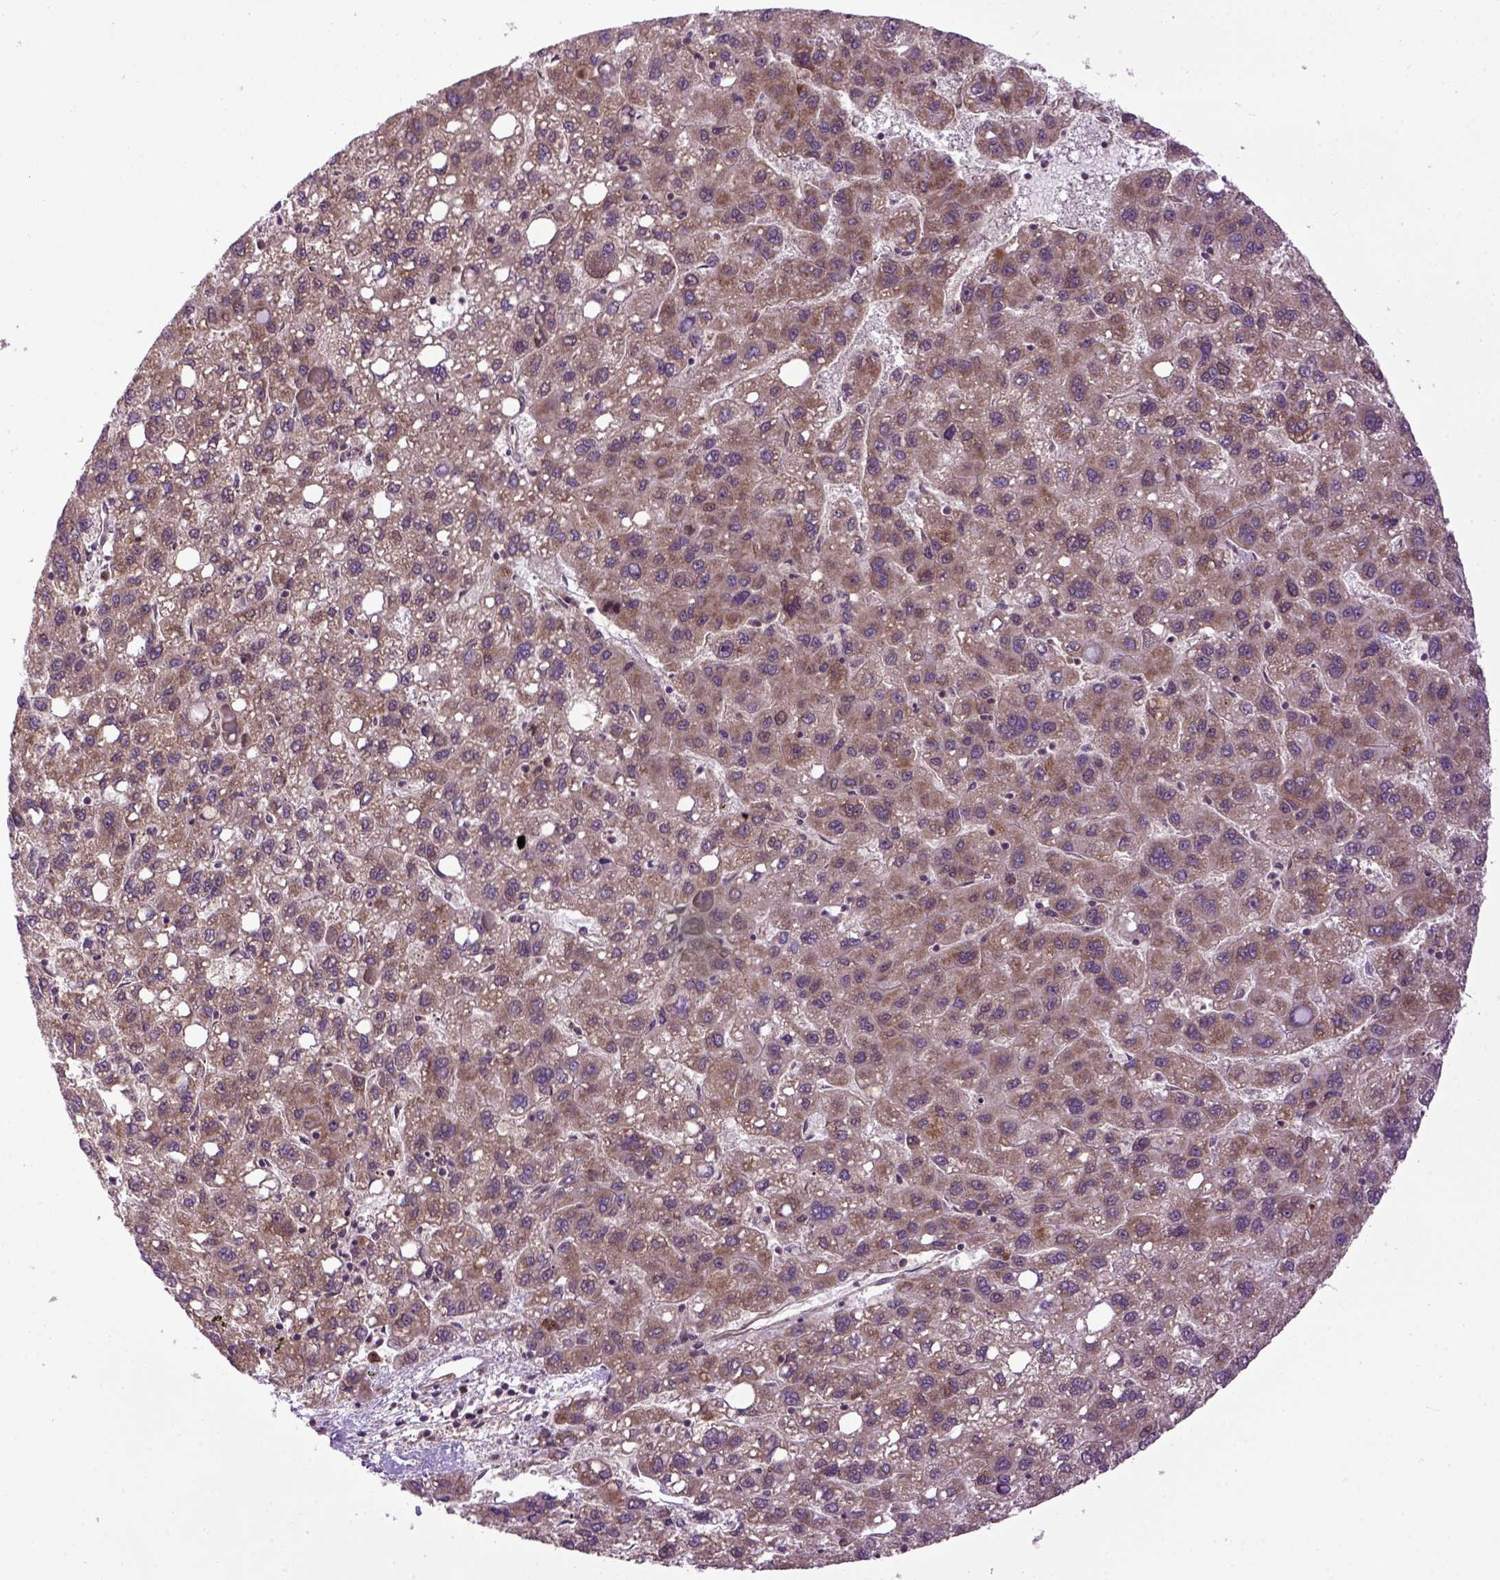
{"staining": {"intensity": "moderate", "quantity": ">75%", "location": "cytoplasmic/membranous"}, "tissue": "liver cancer", "cell_type": "Tumor cells", "image_type": "cancer", "snomed": [{"axis": "morphology", "description": "Carcinoma, Hepatocellular, NOS"}, {"axis": "topography", "description": "Liver"}], "caption": "A high-resolution histopathology image shows immunohistochemistry (IHC) staining of hepatocellular carcinoma (liver), which displays moderate cytoplasmic/membranous expression in approximately >75% of tumor cells. Nuclei are stained in blue.", "gene": "WDR48", "patient": {"sex": "female", "age": 82}}